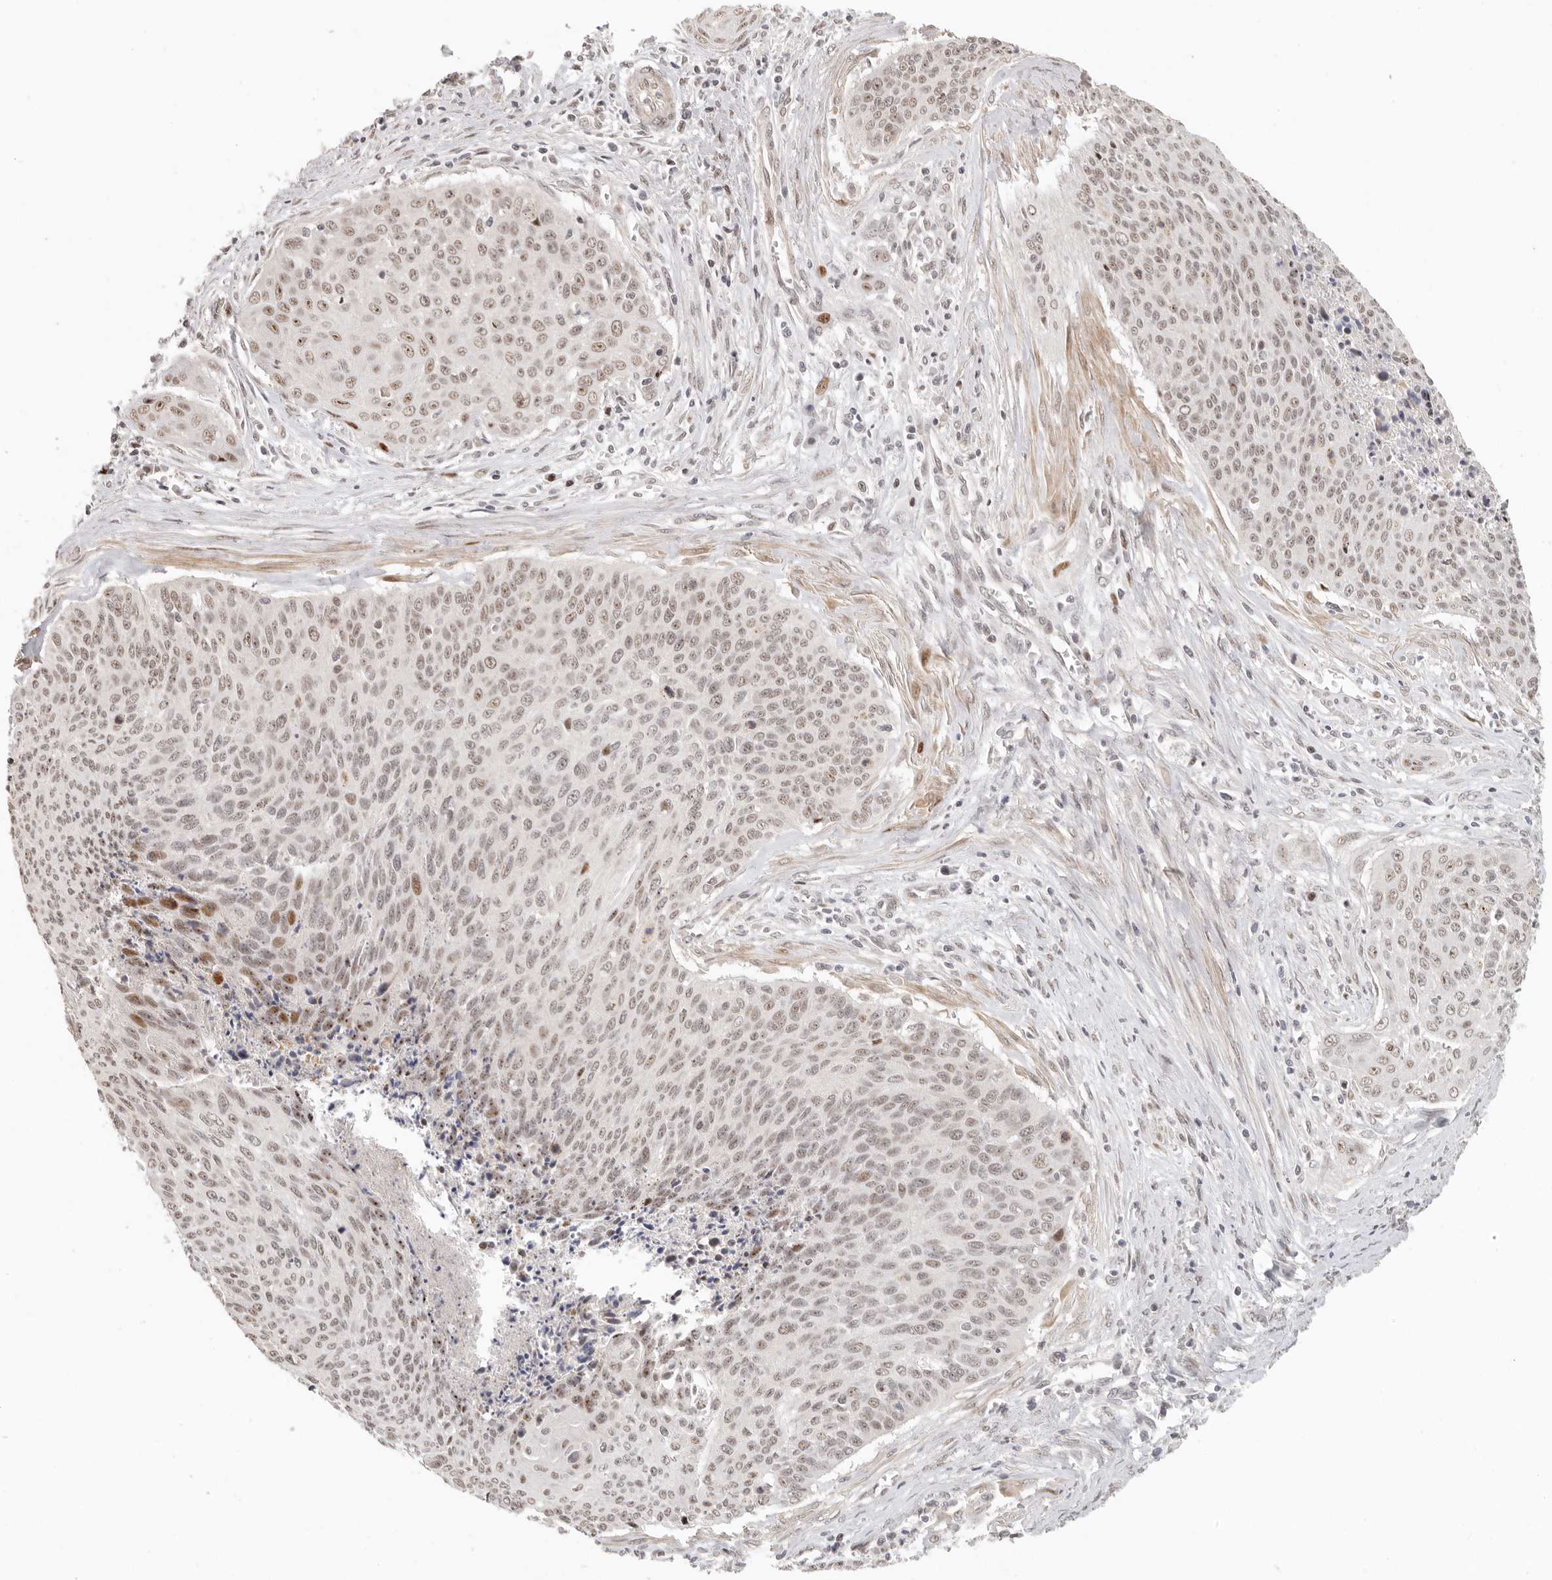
{"staining": {"intensity": "weak", "quantity": ">75%", "location": "nuclear"}, "tissue": "cervical cancer", "cell_type": "Tumor cells", "image_type": "cancer", "snomed": [{"axis": "morphology", "description": "Squamous cell carcinoma, NOS"}, {"axis": "topography", "description": "Cervix"}], "caption": "Cervical cancer was stained to show a protein in brown. There is low levels of weak nuclear expression in approximately >75% of tumor cells.", "gene": "GPBP1L1", "patient": {"sex": "female", "age": 55}}